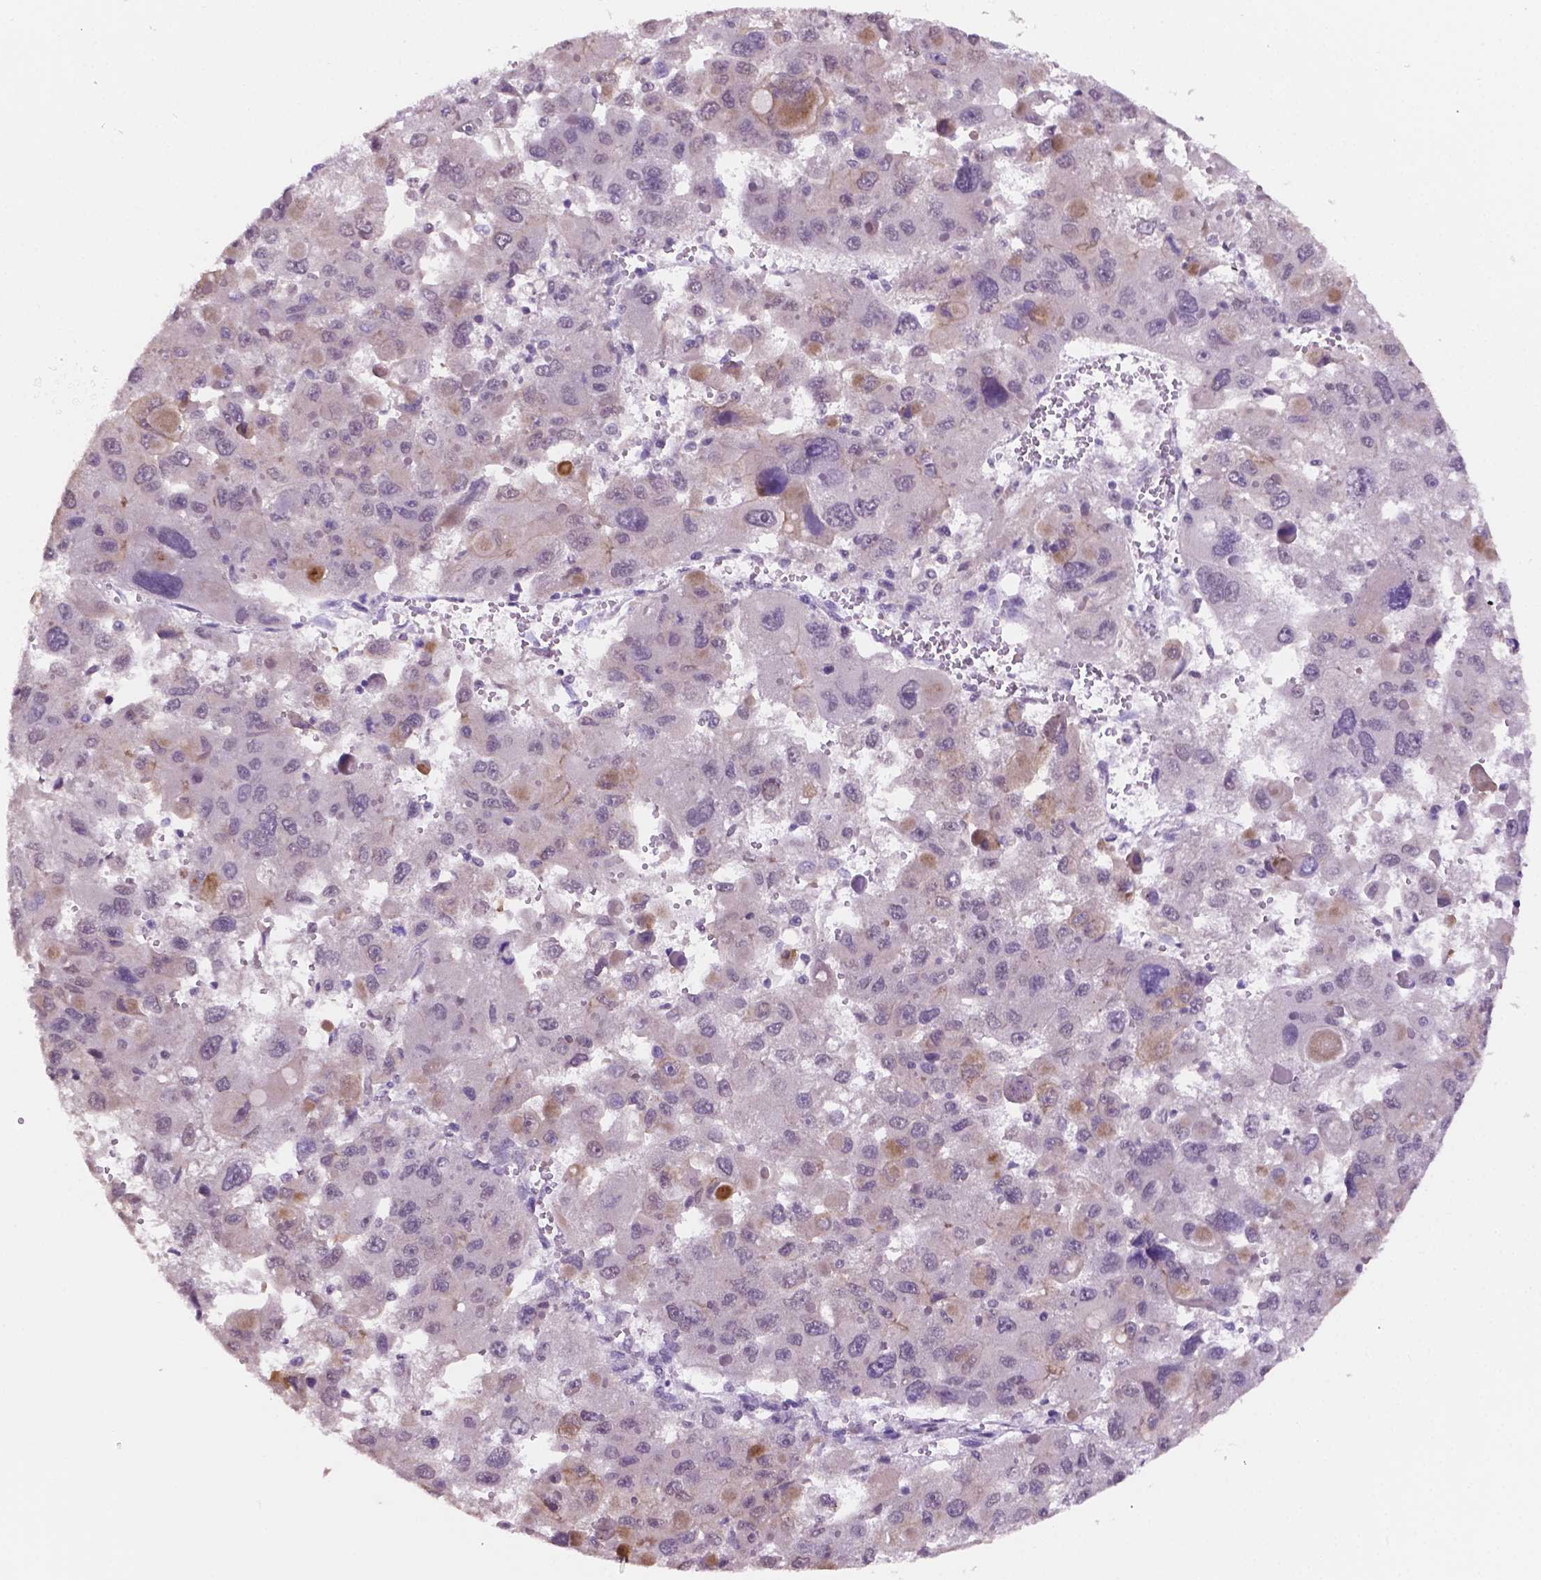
{"staining": {"intensity": "weak", "quantity": "<25%", "location": "cytoplasmic/membranous"}, "tissue": "liver cancer", "cell_type": "Tumor cells", "image_type": "cancer", "snomed": [{"axis": "morphology", "description": "Carcinoma, Hepatocellular, NOS"}, {"axis": "topography", "description": "Liver"}], "caption": "A histopathology image of human liver cancer (hepatocellular carcinoma) is negative for staining in tumor cells.", "gene": "SHLD3", "patient": {"sex": "female", "age": 41}}